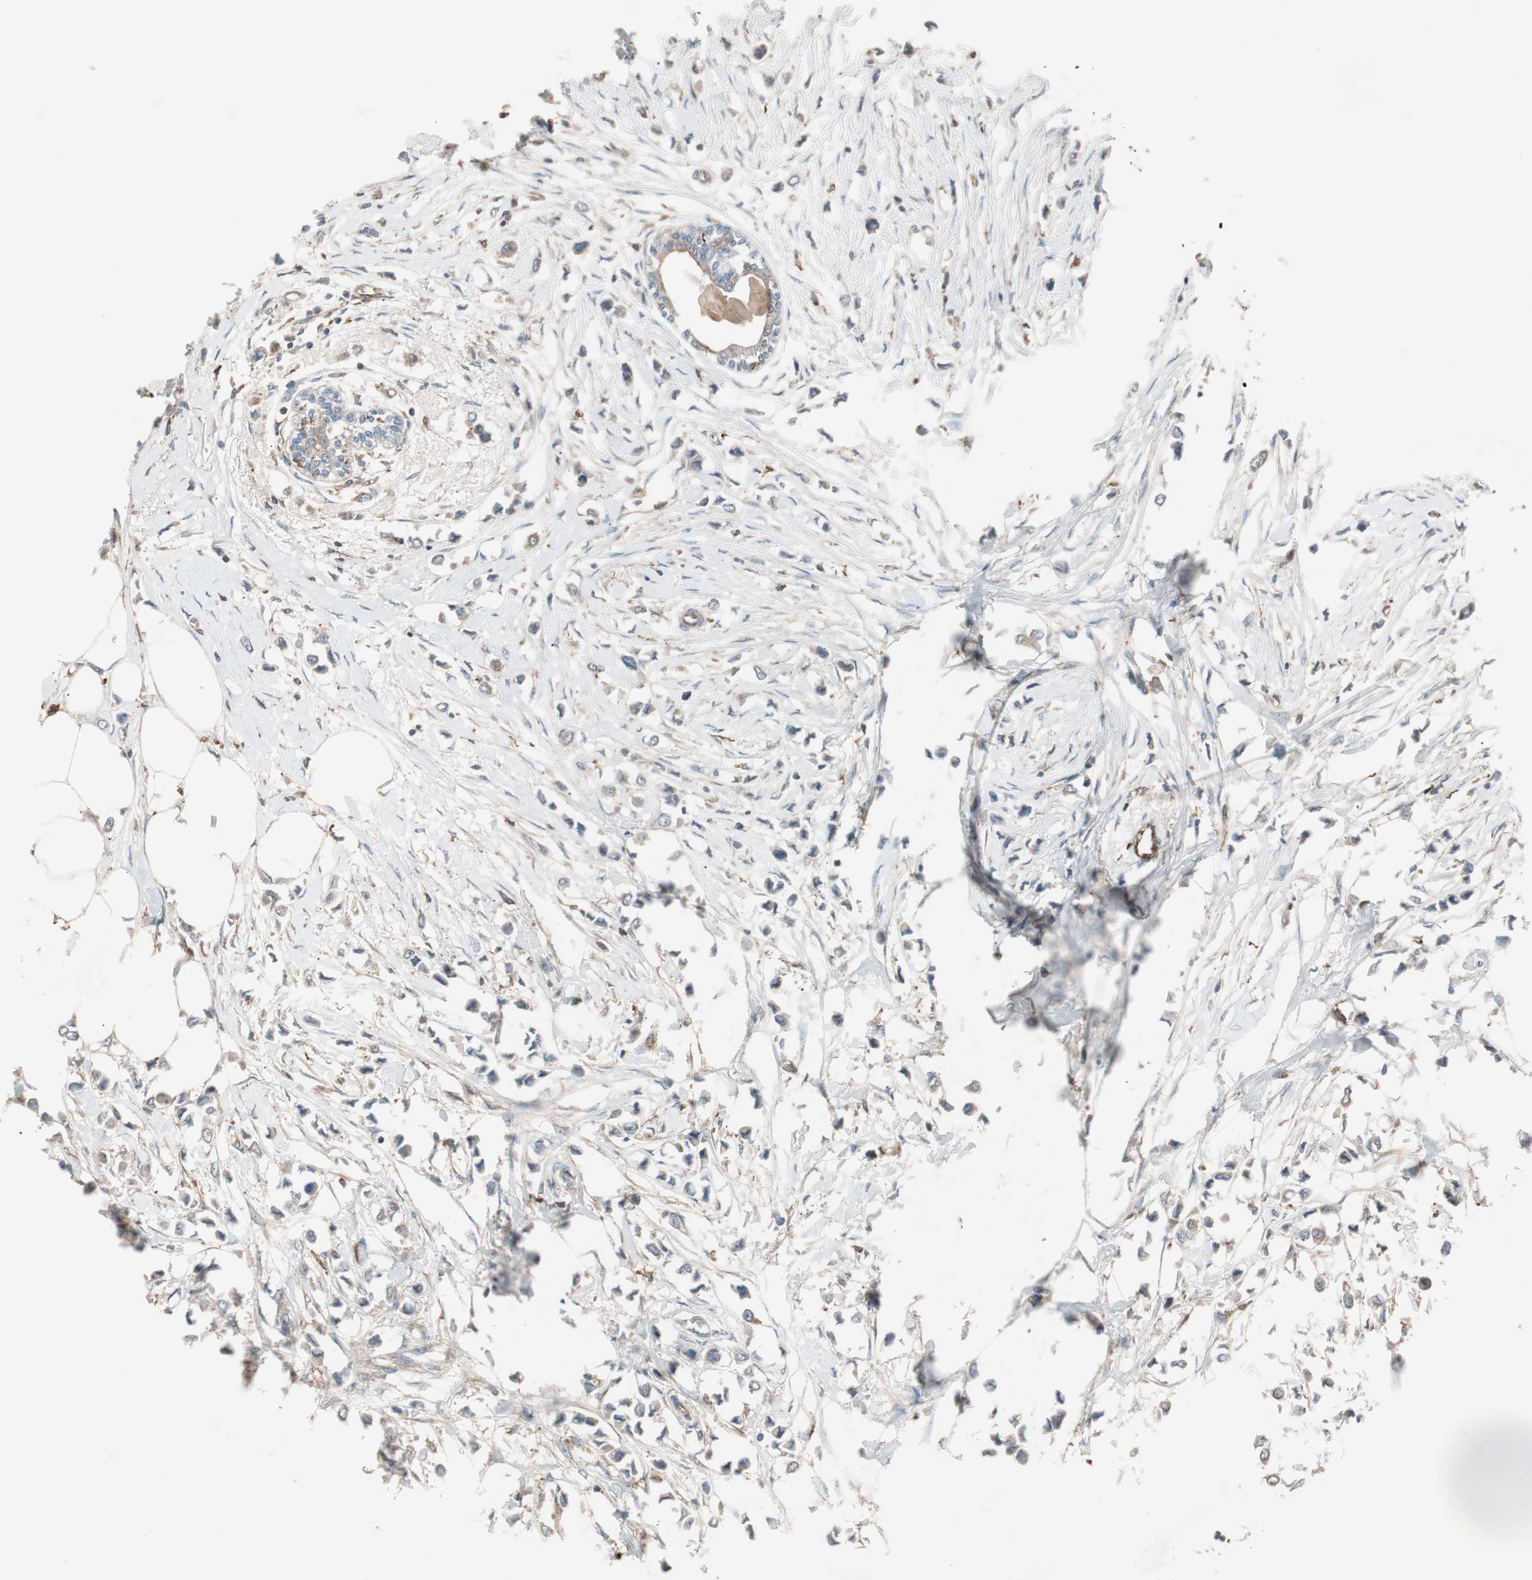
{"staining": {"intensity": "weak", "quantity": ">75%", "location": "cytoplasmic/membranous"}, "tissue": "breast cancer", "cell_type": "Tumor cells", "image_type": "cancer", "snomed": [{"axis": "morphology", "description": "Lobular carcinoma"}, {"axis": "topography", "description": "Breast"}], "caption": "There is low levels of weak cytoplasmic/membranous expression in tumor cells of breast cancer (lobular carcinoma), as demonstrated by immunohistochemical staining (brown color).", "gene": "STAB1", "patient": {"sex": "female", "age": 51}}